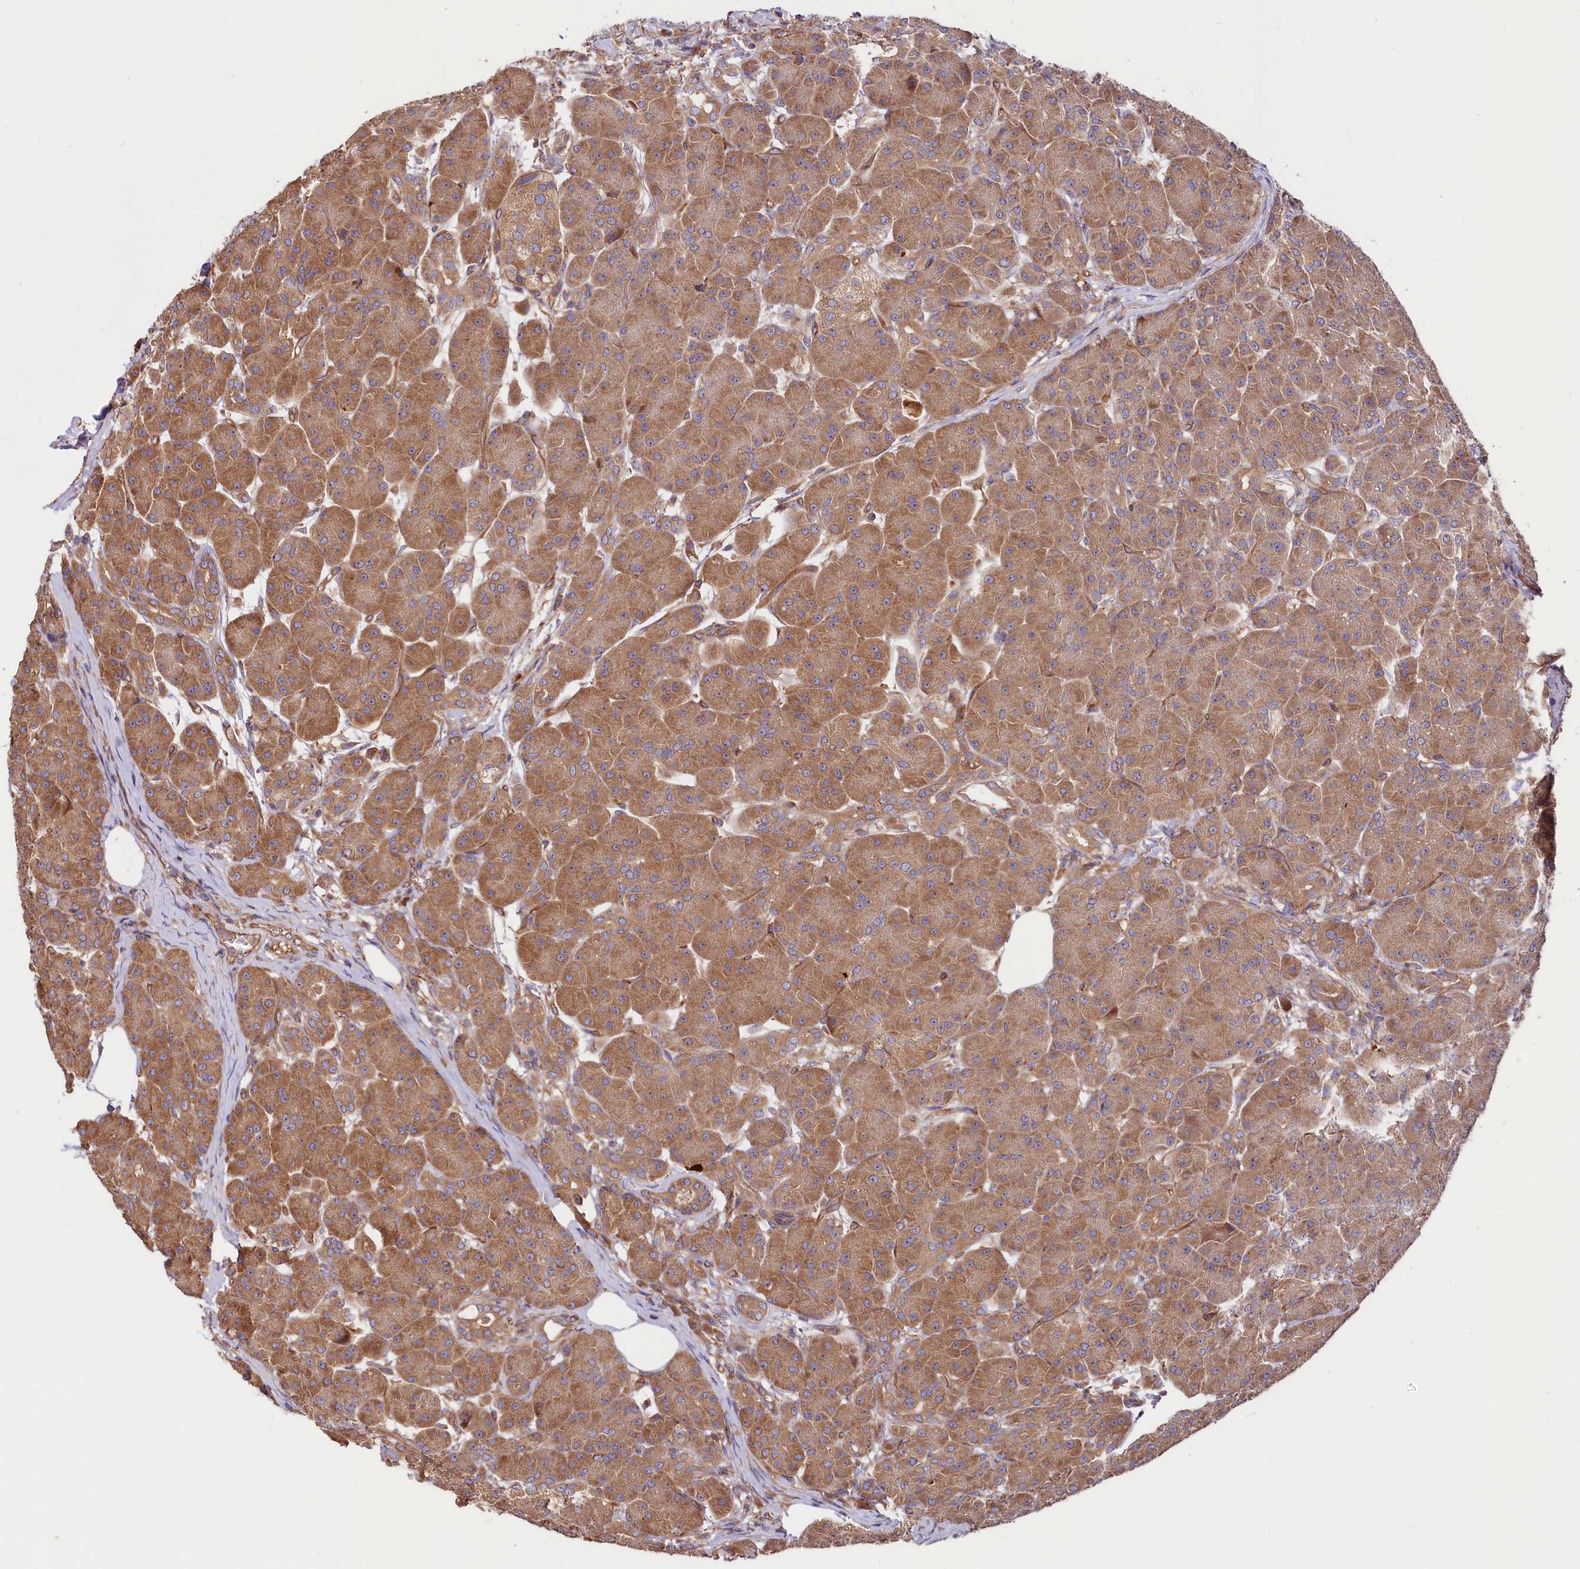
{"staining": {"intensity": "moderate", "quantity": ">75%", "location": "cytoplasmic/membranous"}, "tissue": "pancreas", "cell_type": "Exocrine glandular cells", "image_type": "normal", "snomed": [{"axis": "morphology", "description": "Normal tissue, NOS"}, {"axis": "topography", "description": "Pancreas"}], "caption": "Pancreas stained with immunohistochemistry (IHC) demonstrates moderate cytoplasmic/membranous staining in about >75% of exocrine glandular cells.", "gene": "CEP295", "patient": {"sex": "male", "age": 63}}